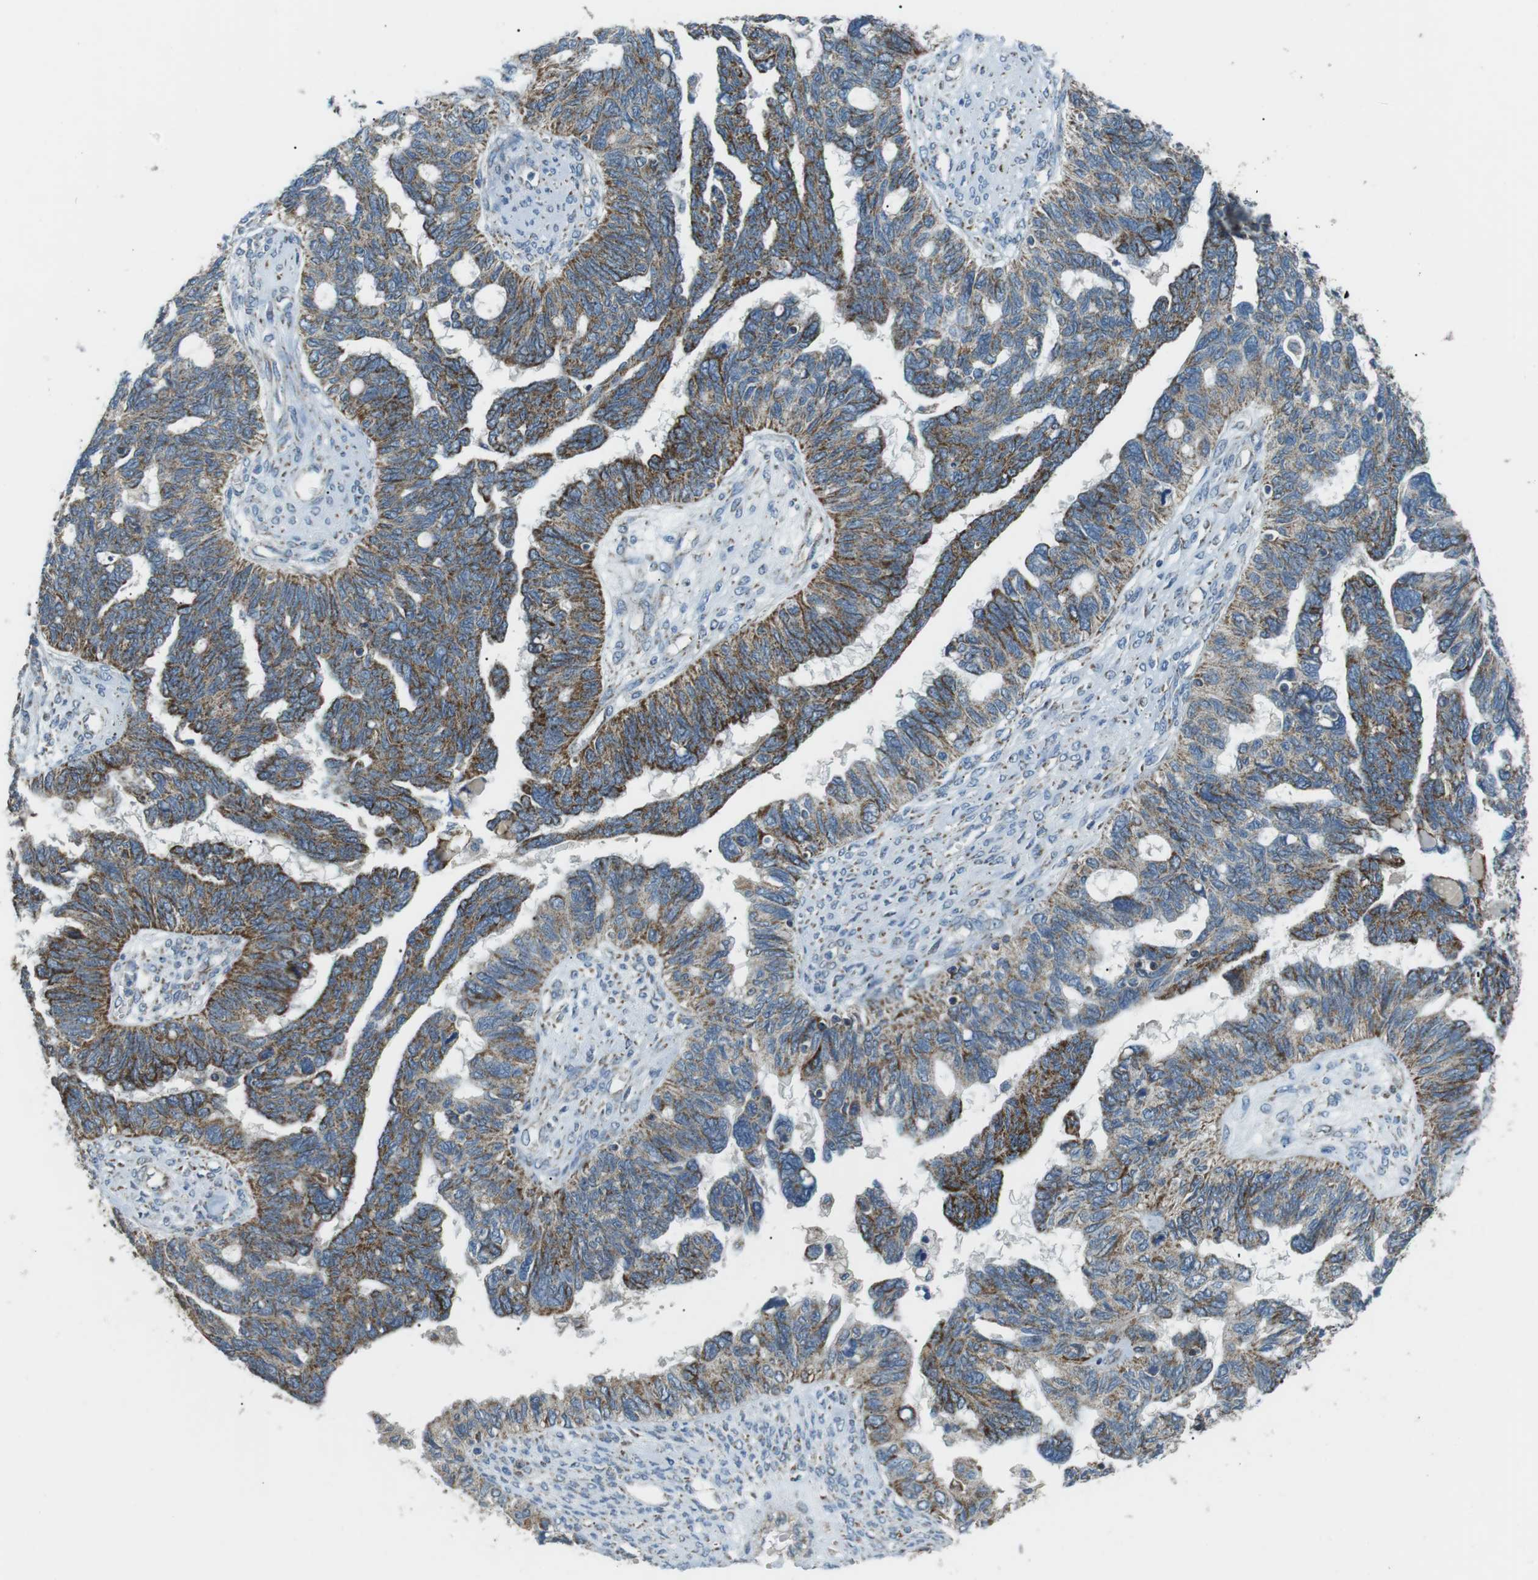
{"staining": {"intensity": "moderate", "quantity": ">75%", "location": "cytoplasmic/membranous"}, "tissue": "ovarian cancer", "cell_type": "Tumor cells", "image_type": "cancer", "snomed": [{"axis": "morphology", "description": "Cystadenocarcinoma, serous, NOS"}, {"axis": "topography", "description": "Ovary"}], "caption": "Protein staining reveals moderate cytoplasmic/membranous positivity in about >75% of tumor cells in ovarian cancer. The staining was performed using DAB to visualize the protein expression in brown, while the nuclei were stained in blue with hematoxylin (Magnification: 20x).", "gene": "BACE1", "patient": {"sex": "female", "age": 79}}